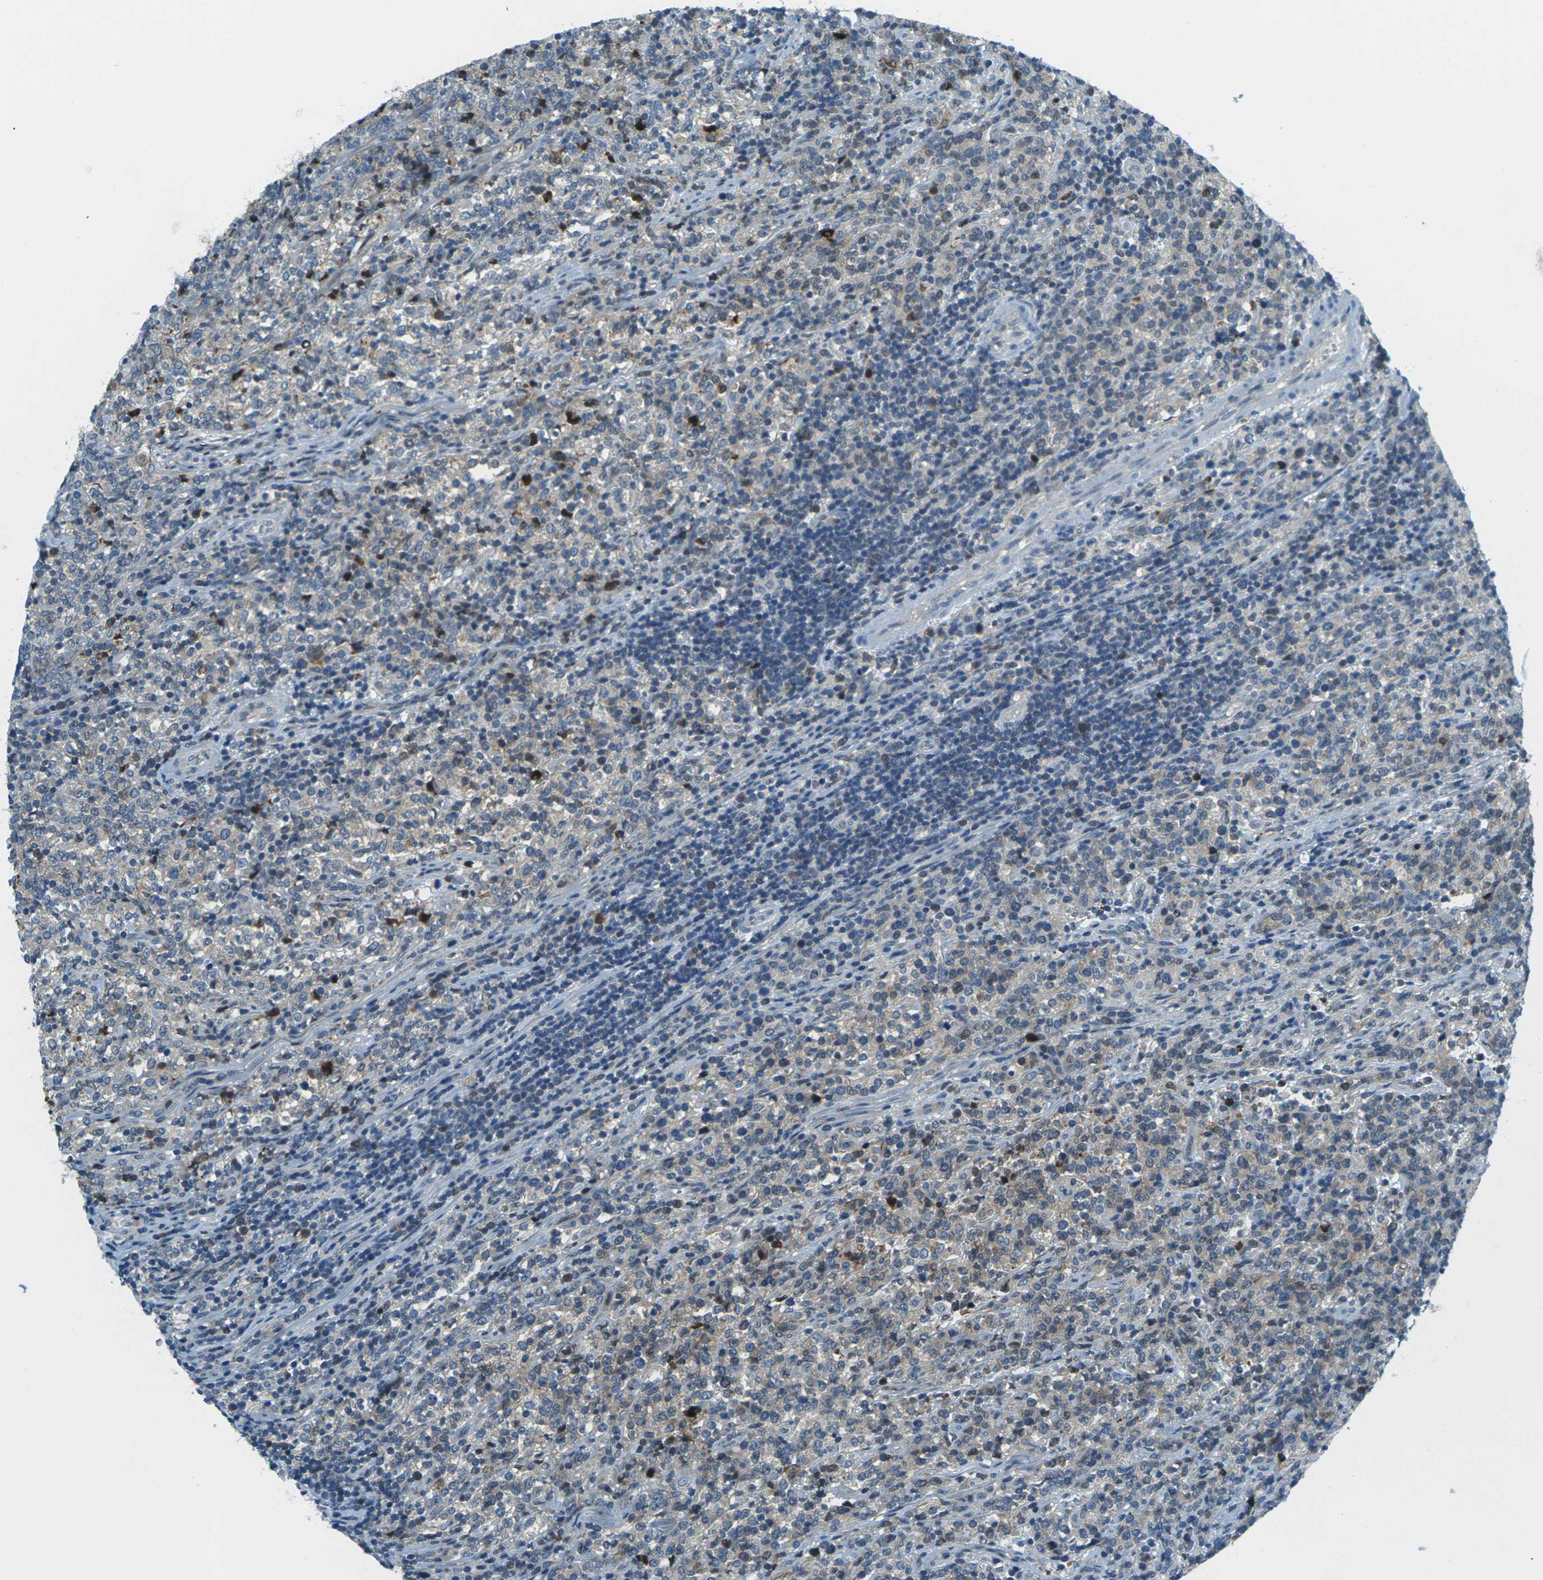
{"staining": {"intensity": "weak", "quantity": "25%-75%", "location": "cytoplasmic/membranous"}, "tissue": "lymphoma", "cell_type": "Tumor cells", "image_type": "cancer", "snomed": [{"axis": "morphology", "description": "Malignant lymphoma, non-Hodgkin's type, High grade"}, {"axis": "topography", "description": "Soft tissue"}], "caption": "IHC of high-grade malignant lymphoma, non-Hodgkin's type displays low levels of weak cytoplasmic/membranous positivity in about 25%-75% of tumor cells.", "gene": "NANOS2", "patient": {"sex": "male", "age": 18}}